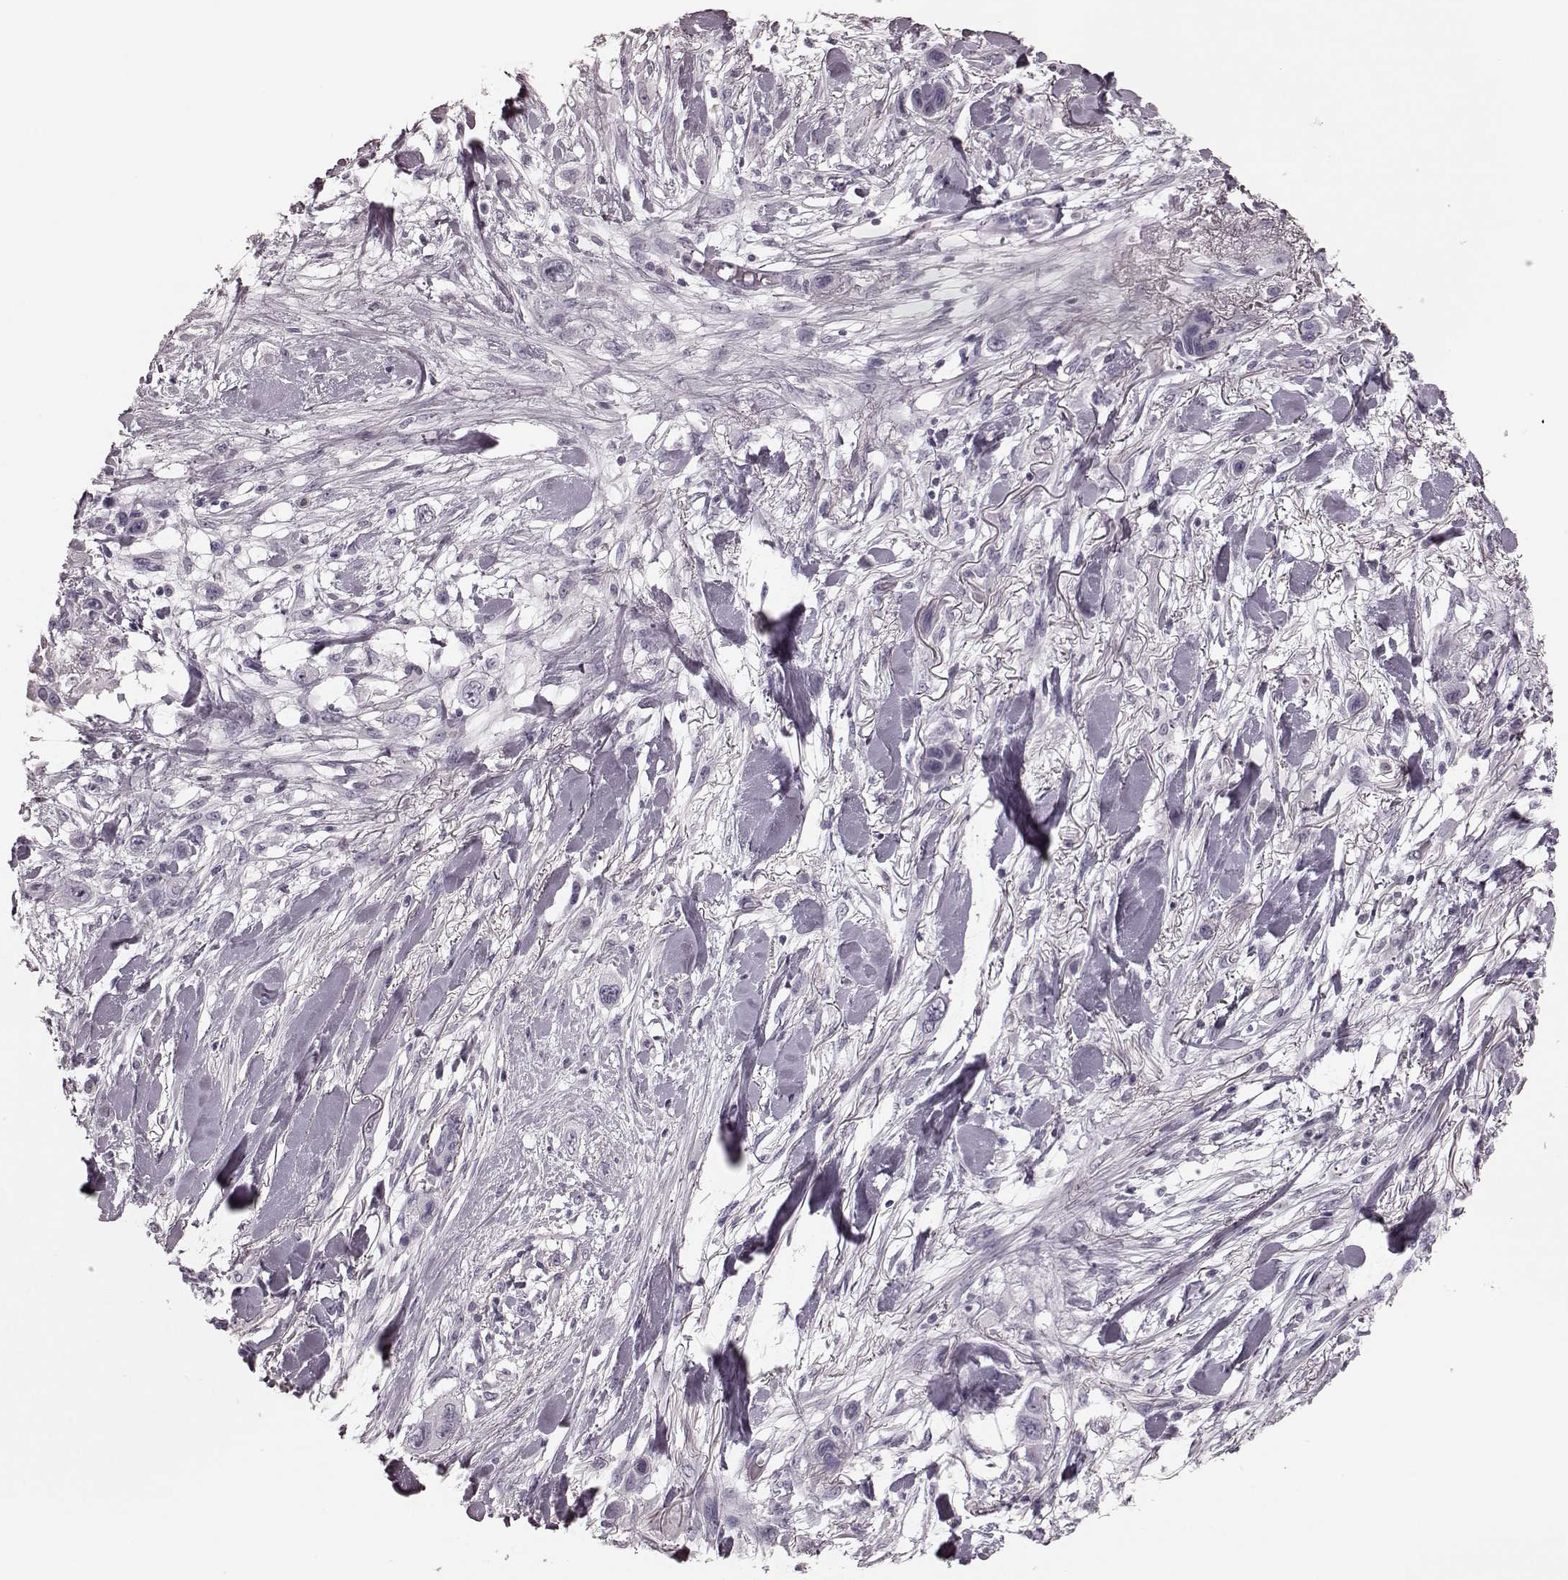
{"staining": {"intensity": "negative", "quantity": "none", "location": "none"}, "tissue": "skin cancer", "cell_type": "Tumor cells", "image_type": "cancer", "snomed": [{"axis": "morphology", "description": "Squamous cell carcinoma, NOS"}, {"axis": "topography", "description": "Skin"}], "caption": "High power microscopy histopathology image of an immunohistochemistry (IHC) micrograph of squamous cell carcinoma (skin), revealing no significant staining in tumor cells.", "gene": "TRPM1", "patient": {"sex": "male", "age": 79}}